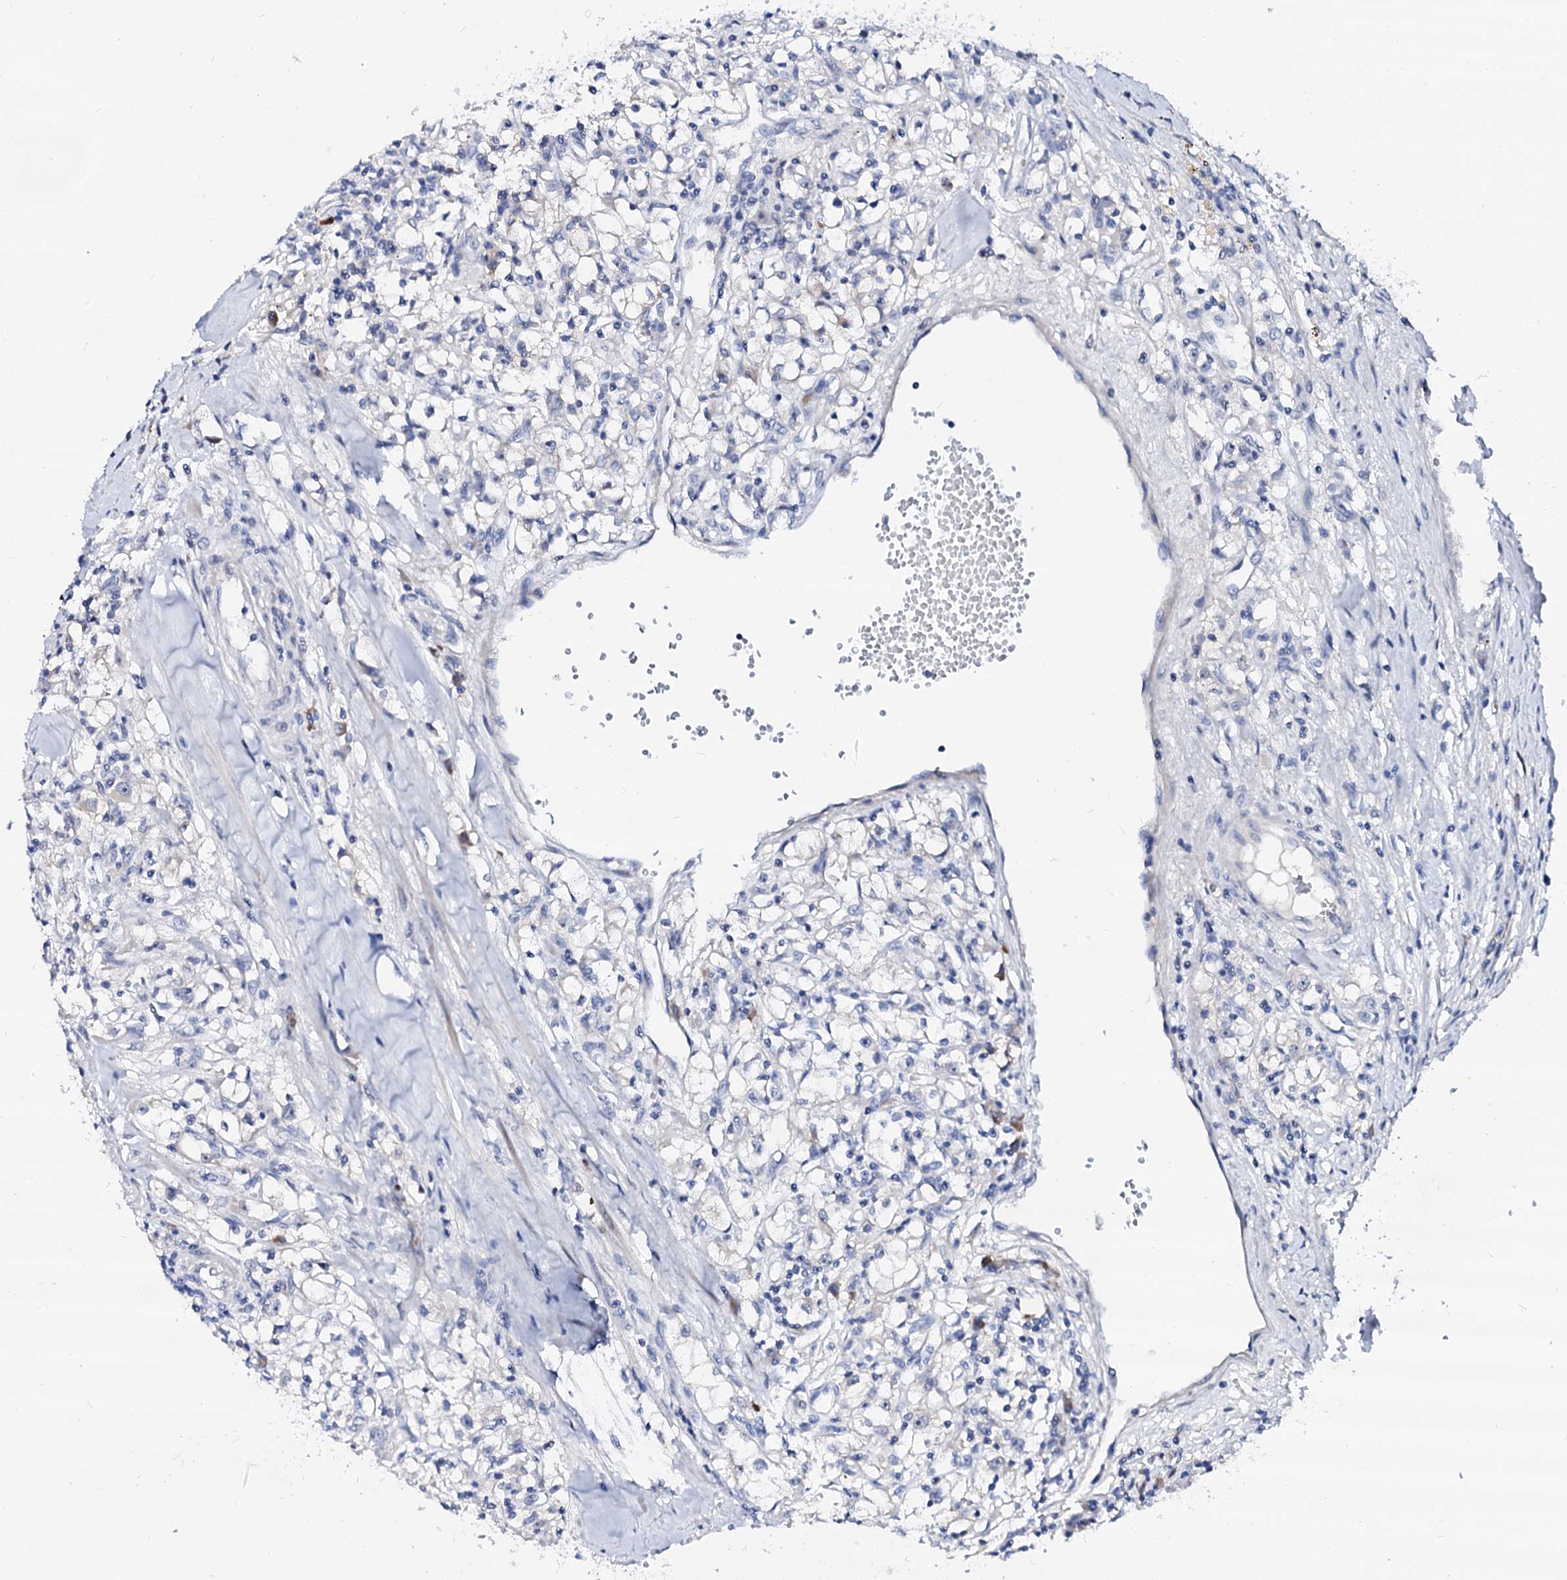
{"staining": {"intensity": "negative", "quantity": "none", "location": "none"}, "tissue": "renal cancer", "cell_type": "Tumor cells", "image_type": "cancer", "snomed": [{"axis": "morphology", "description": "Adenocarcinoma, NOS"}, {"axis": "topography", "description": "Kidney"}], "caption": "The micrograph exhibits no significant positivity in tumor cells of adenocarcinoma (renal). (Stains: DAB immunohistochemistry (IHC) with hematoxylin counter stain, Microscopy: brightfield microscopy at high magnification).", "gene": "BTBD16", "patient": {"sex": "male", "age": 56}}